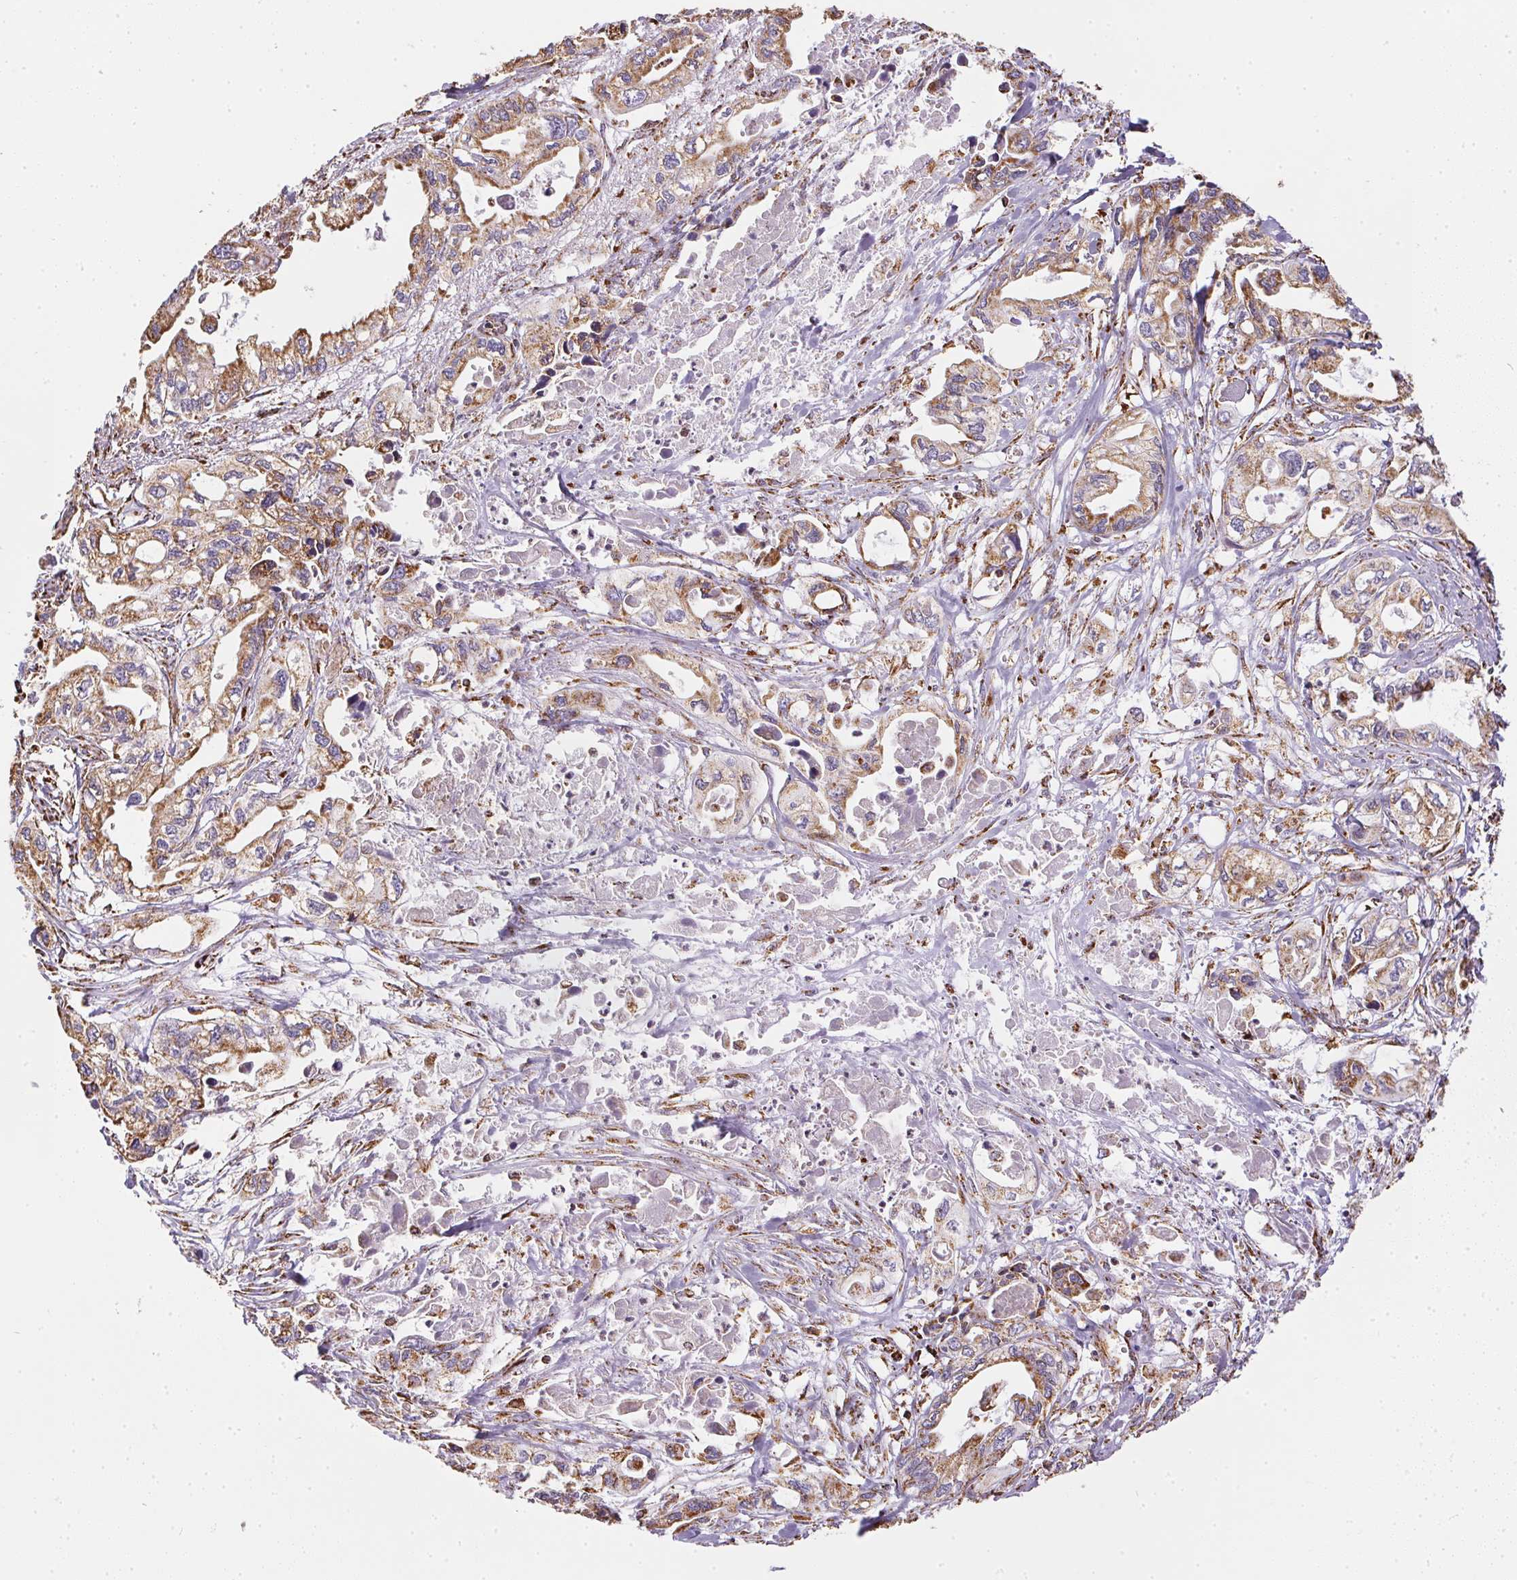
{"staining": {"intensity": "moderate", "quantity": ">75%", "location": "cytoplasmic/membranous"}, "tissue": "pancreatic cancer", "cell_type": "Tumor cells", "image_type": "cancer", "snomed": [{"axis": "morphology", "description": "Adenocarcinoma, NOS"}, {"axis": "topography", "description": "Pancreas"}], "caption": "Tumor cells exhibit medium levels of moderate cytoplasmic/membranous positivity in about >75% of cells in pancreatic cancer (adenocarcinoma).", "gene": "MAPK11", "patient": {"sex": "male", "age": 68}}